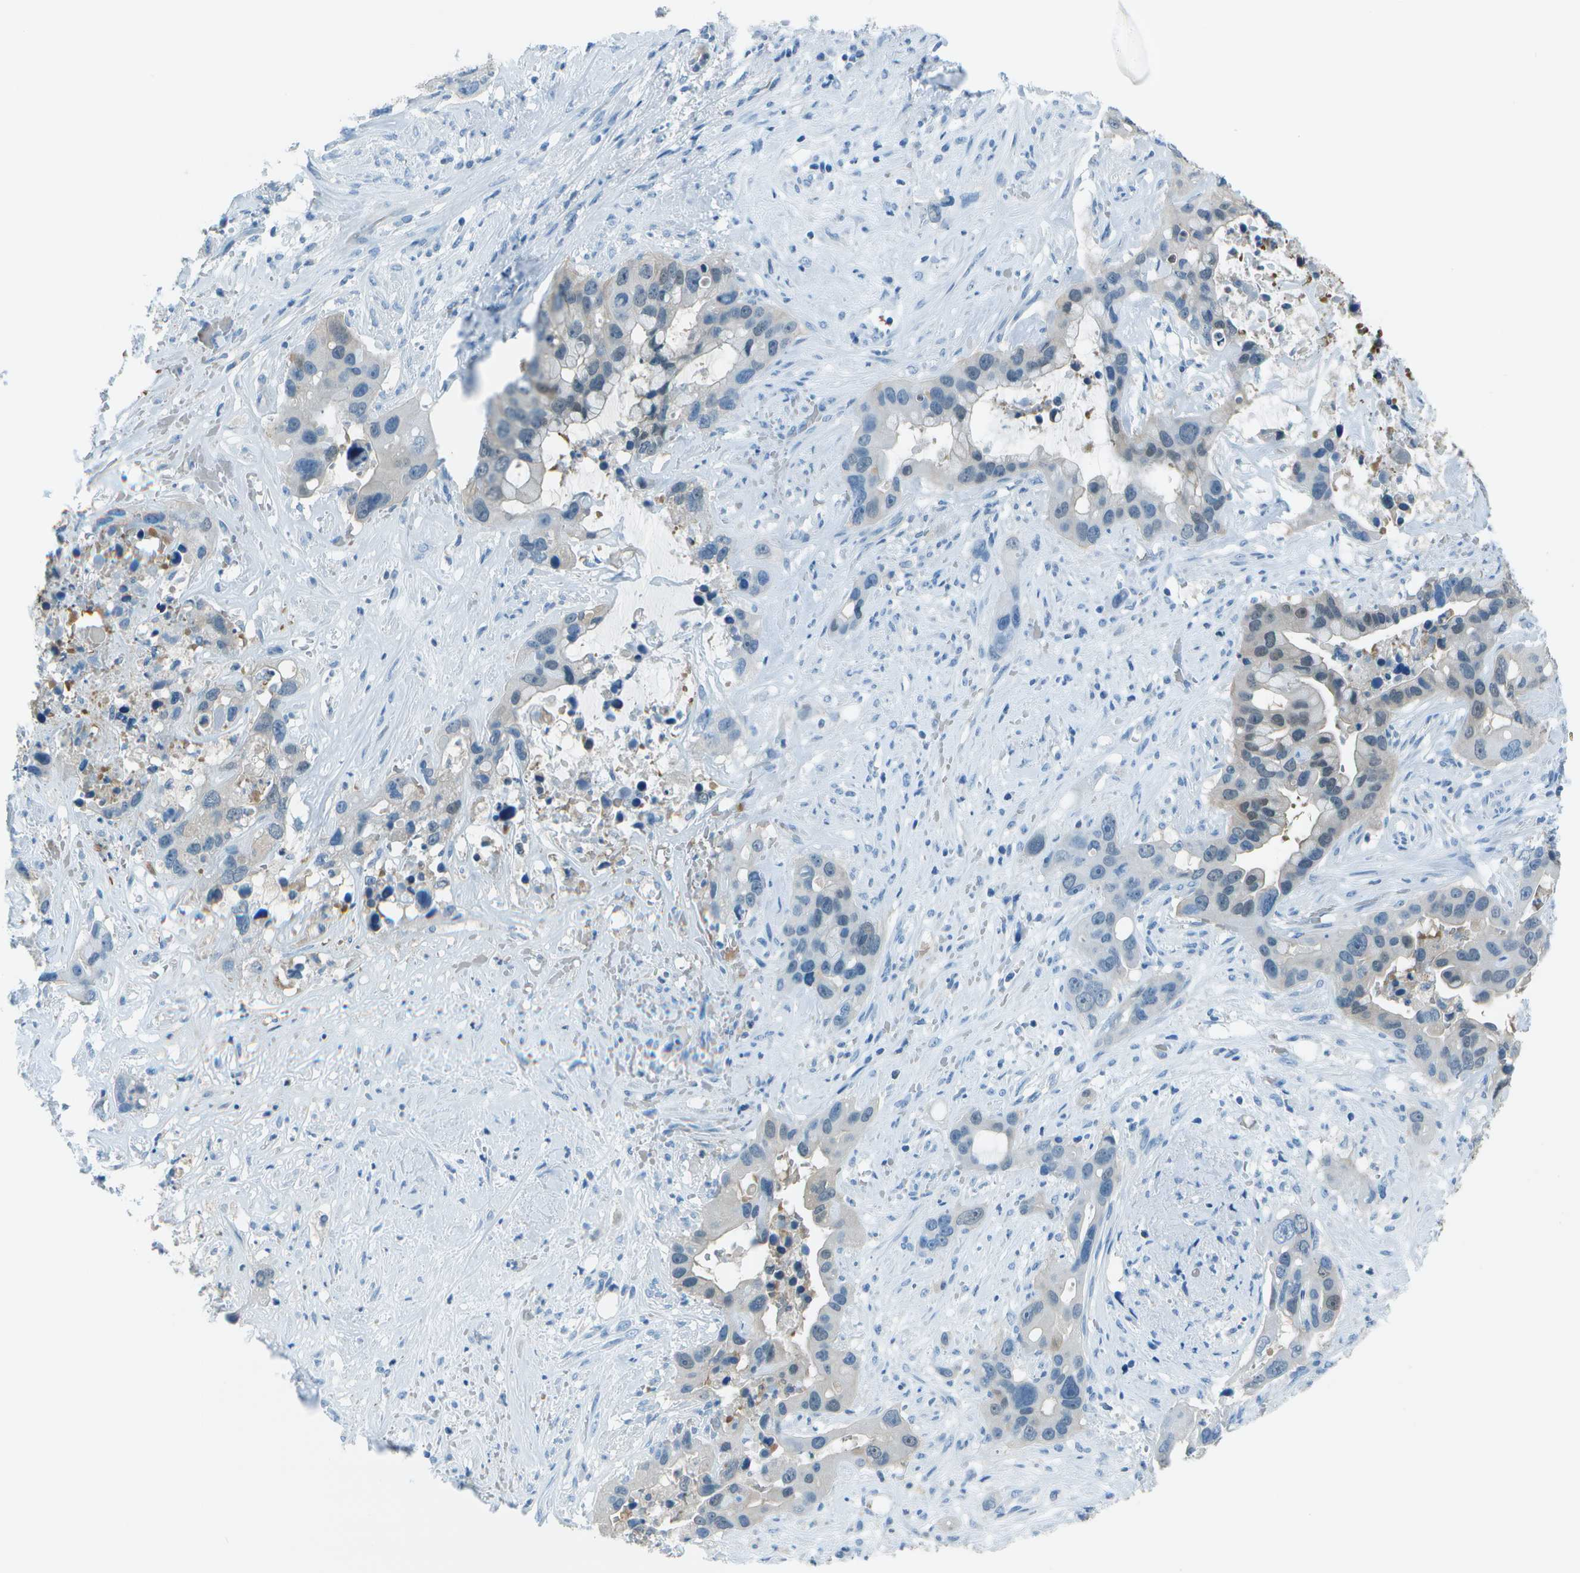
{"staining": {"intensity": "weak", "quantity": "<25%", "location": "cytoplasmic/membranous,nuclear"}, "tissue": "liver cancer", "cell_type": "Tumor cells", "image_type": "cancer", "snomed": [{"axis": "morphology", "description": "Cholangiocarcinoma"}, {"axis": "topography", "description": "Liver"}], "caption": "A high-resolution image shows immunohistochemistry (IHC) staining of liver cholangiocarcinoma, which displays no significant expression in tumor cells.", "gene": "ASL", "patient": {"sex": "female", "age": 65}}